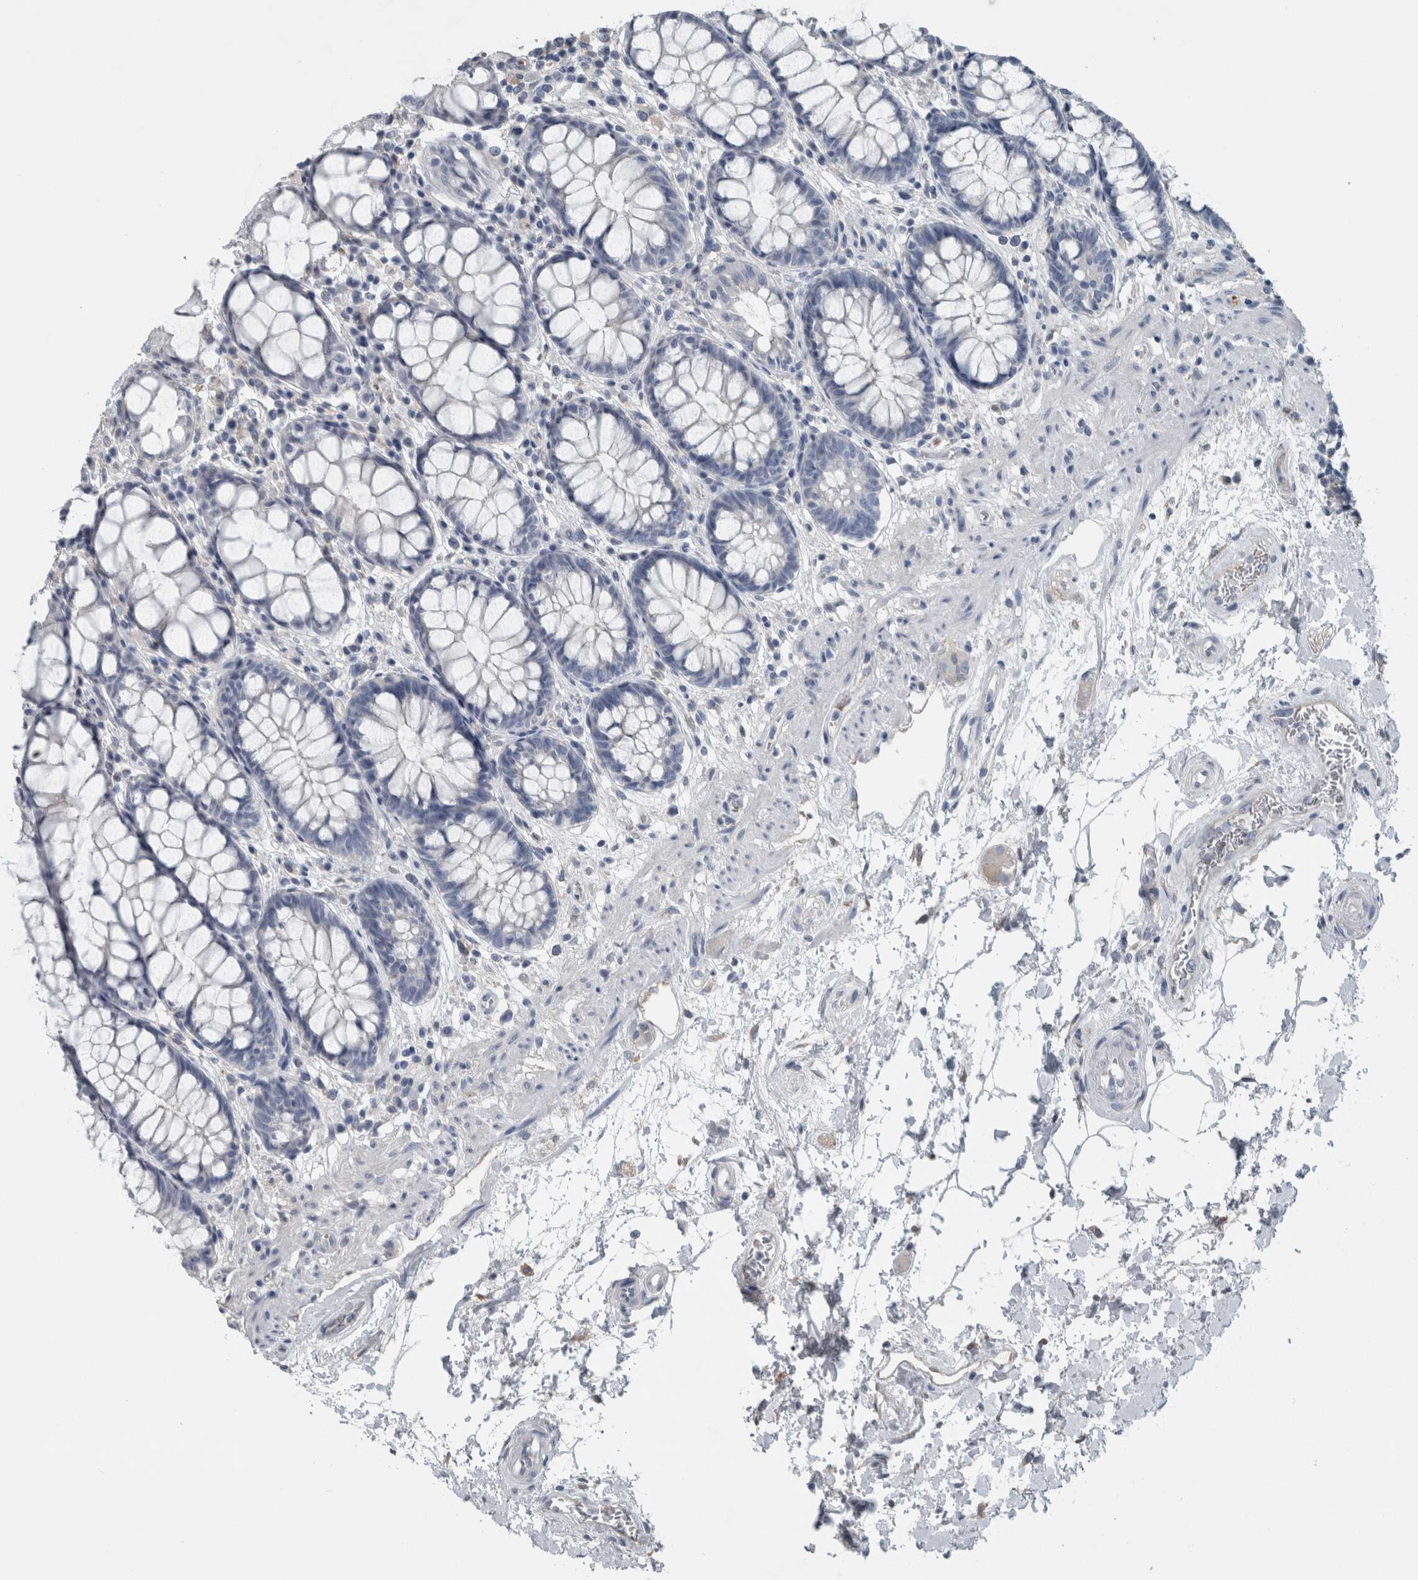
{"staining": {"intensity": "negative", "quantity": "none", "location": "none"}, "tissue": "rectum", "cell_type": "Glandular cells", "image_type": "normal", "snomed": [{"axis": "morphology", "description": "Normal tissue, NOS"}, {"axis": "topography", "description": "Rectum"}], "caption": "Immunohistochemical staining of normal rectum exhibits no significant positivity in glandular cells.", "gene": "SH3GL2", "patient": {"sex": "male", "age": 64}}